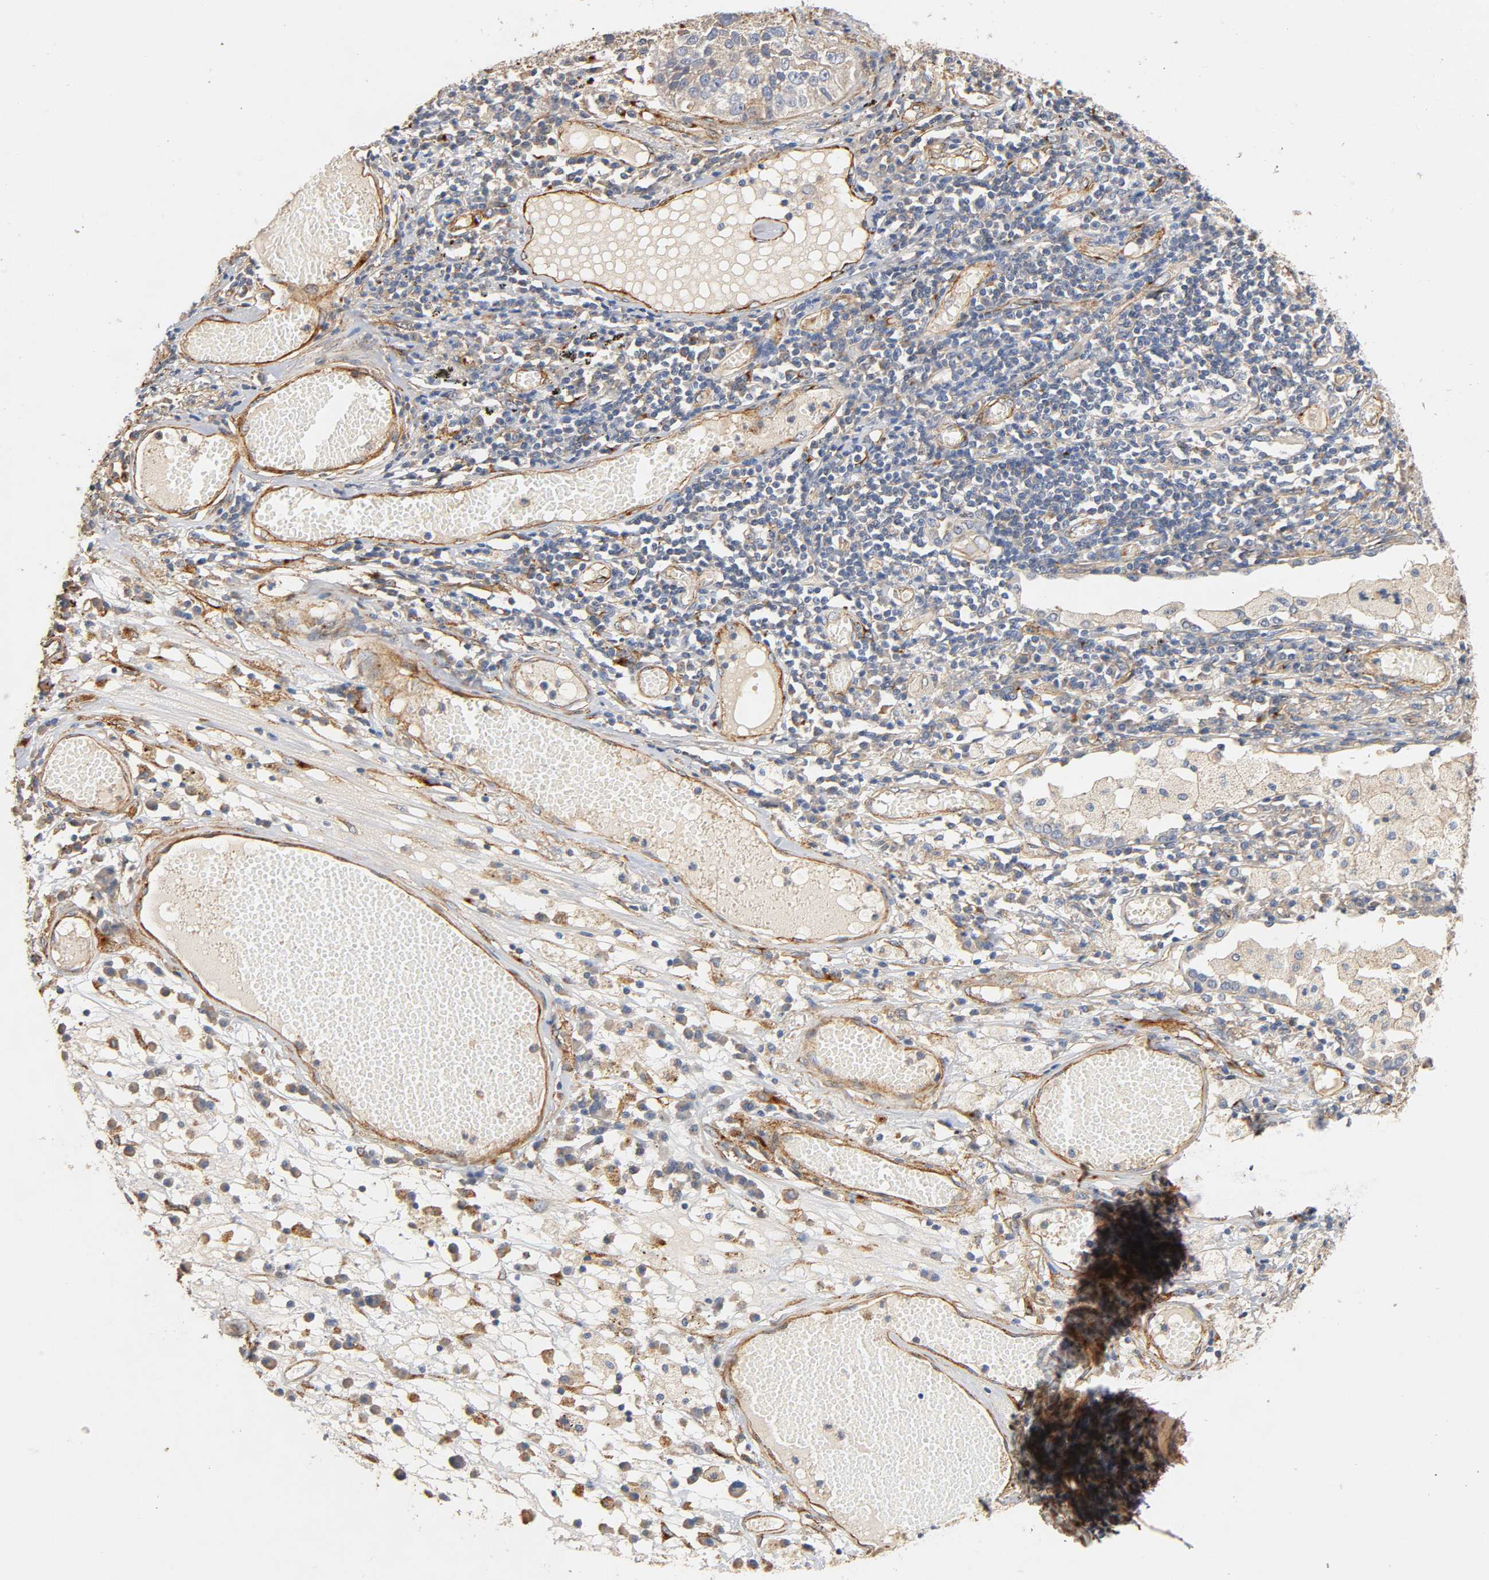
{"staining": {"intensity": "weak", "quantity": "<25%", "location": "cytoplasmic/membranous"}, "tissue": "lung cancer", "cell_type": "Tumor cells", "image_type": "cancer", "snomed": [{"axis": "morphology", "description": "Squamous cell carcinoma, NOS"}, {"axis": "topography", "description": "Lung"}], "caption": "DAB (3,3'-diaminobenzidine) immunohistochemical staining of human lung cancer shows no significant staining in tumor cells.", "gene": "IFITM3", "patient": {"sex": "male", "age": 71}}